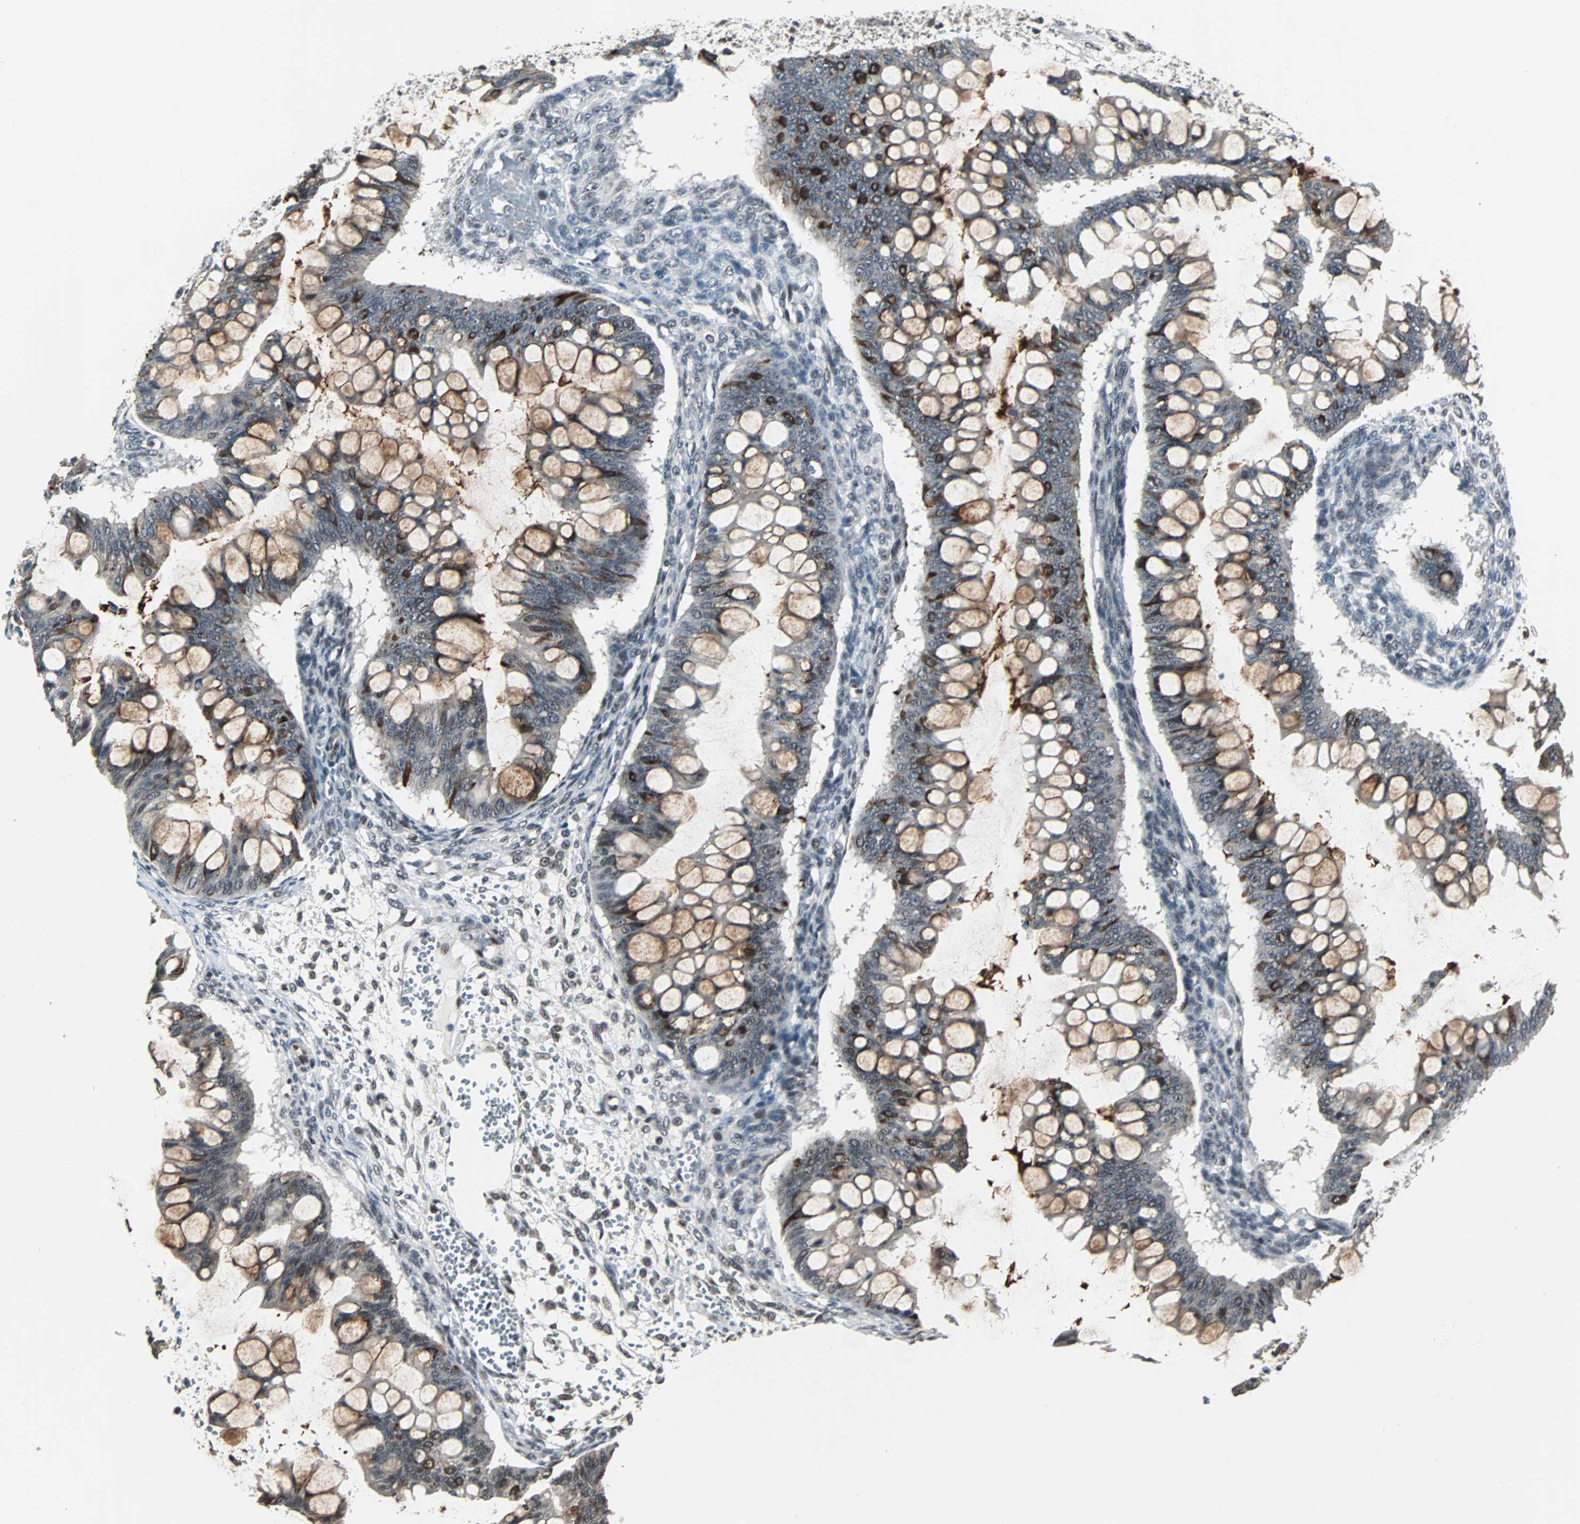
{"staining": {"intensity": "weak", "quantity": "25%-75%", "location": "cytoplasmic/membranous"}, "tissue": "ovarian cancer", "cell_type": "Tumor cells", "image_type": "cancer", "snomed": [{"axis": "morphology", "description": "Cystadenocarcinoma, mucinous, NOS"}, {"axis": "topography", "description": "Ovary"}], "caption": "Protein expression analysis of ovarian cancer (mucinous cystadenocarcinoma) reveals weak cytoplasmic/membranous positivity in about 25%-75% of tumor cells.", "gene": "TERF2IP", "patient": {"sex": "female", "age": 73}}